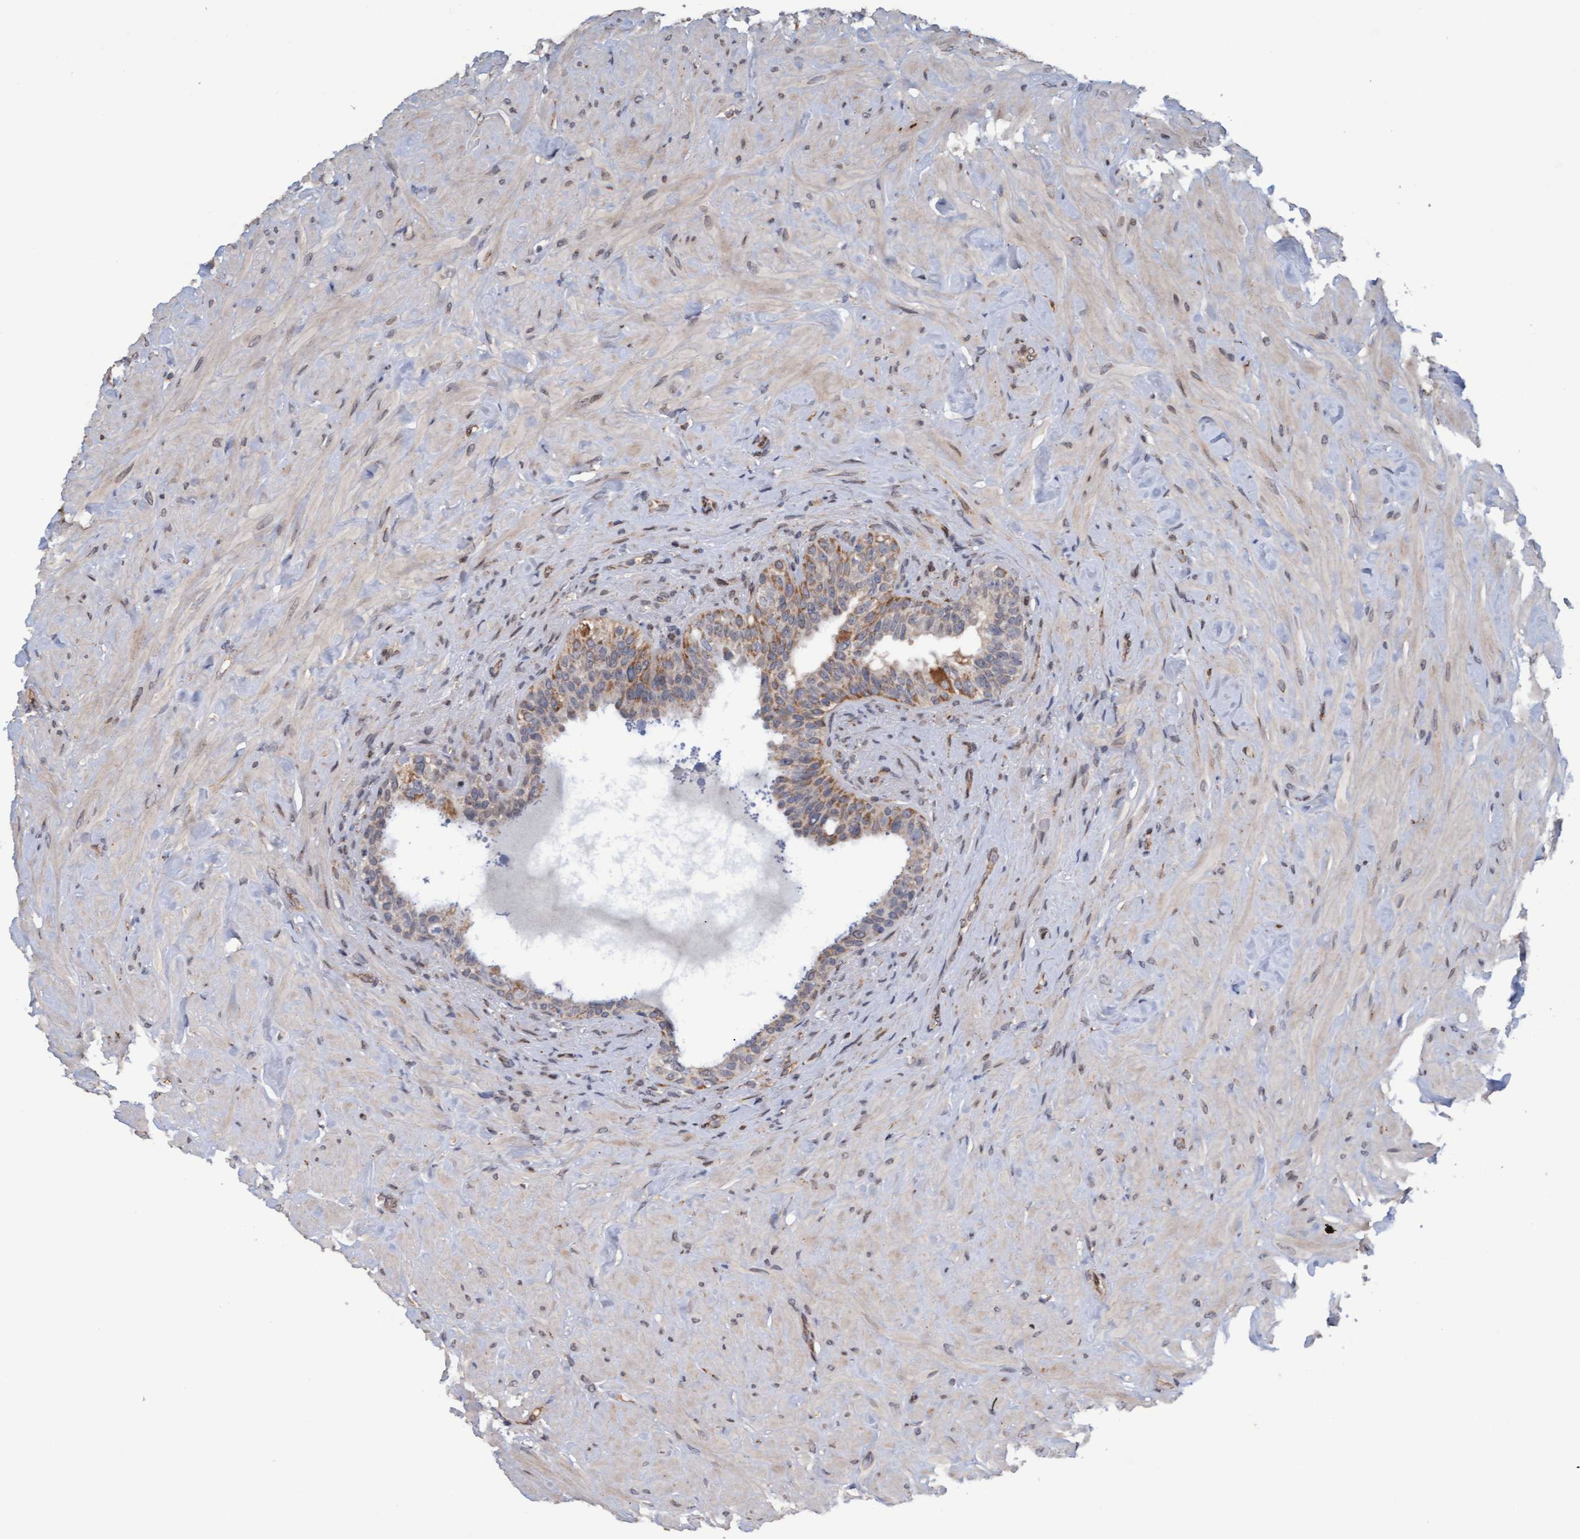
{"staining": {"intensity": "weak", "quantity": "<25%", "location": "cytoplasmic/membranous"}, "tissue": "seminal vesicle", "cell_type": "Glandular cells", "image_type": "normal", "snomed": [{"axis": "morphology", "description": "Normal tissue, NOS"}, {"axis": "topography", "description": "Seminal veicle"}], "caption": "This is an IHC image of benign seminal vesicle. There is no expression in glandular cells.", "gene": "MGLL", "patient": {"sex": "male", "age": 68}}